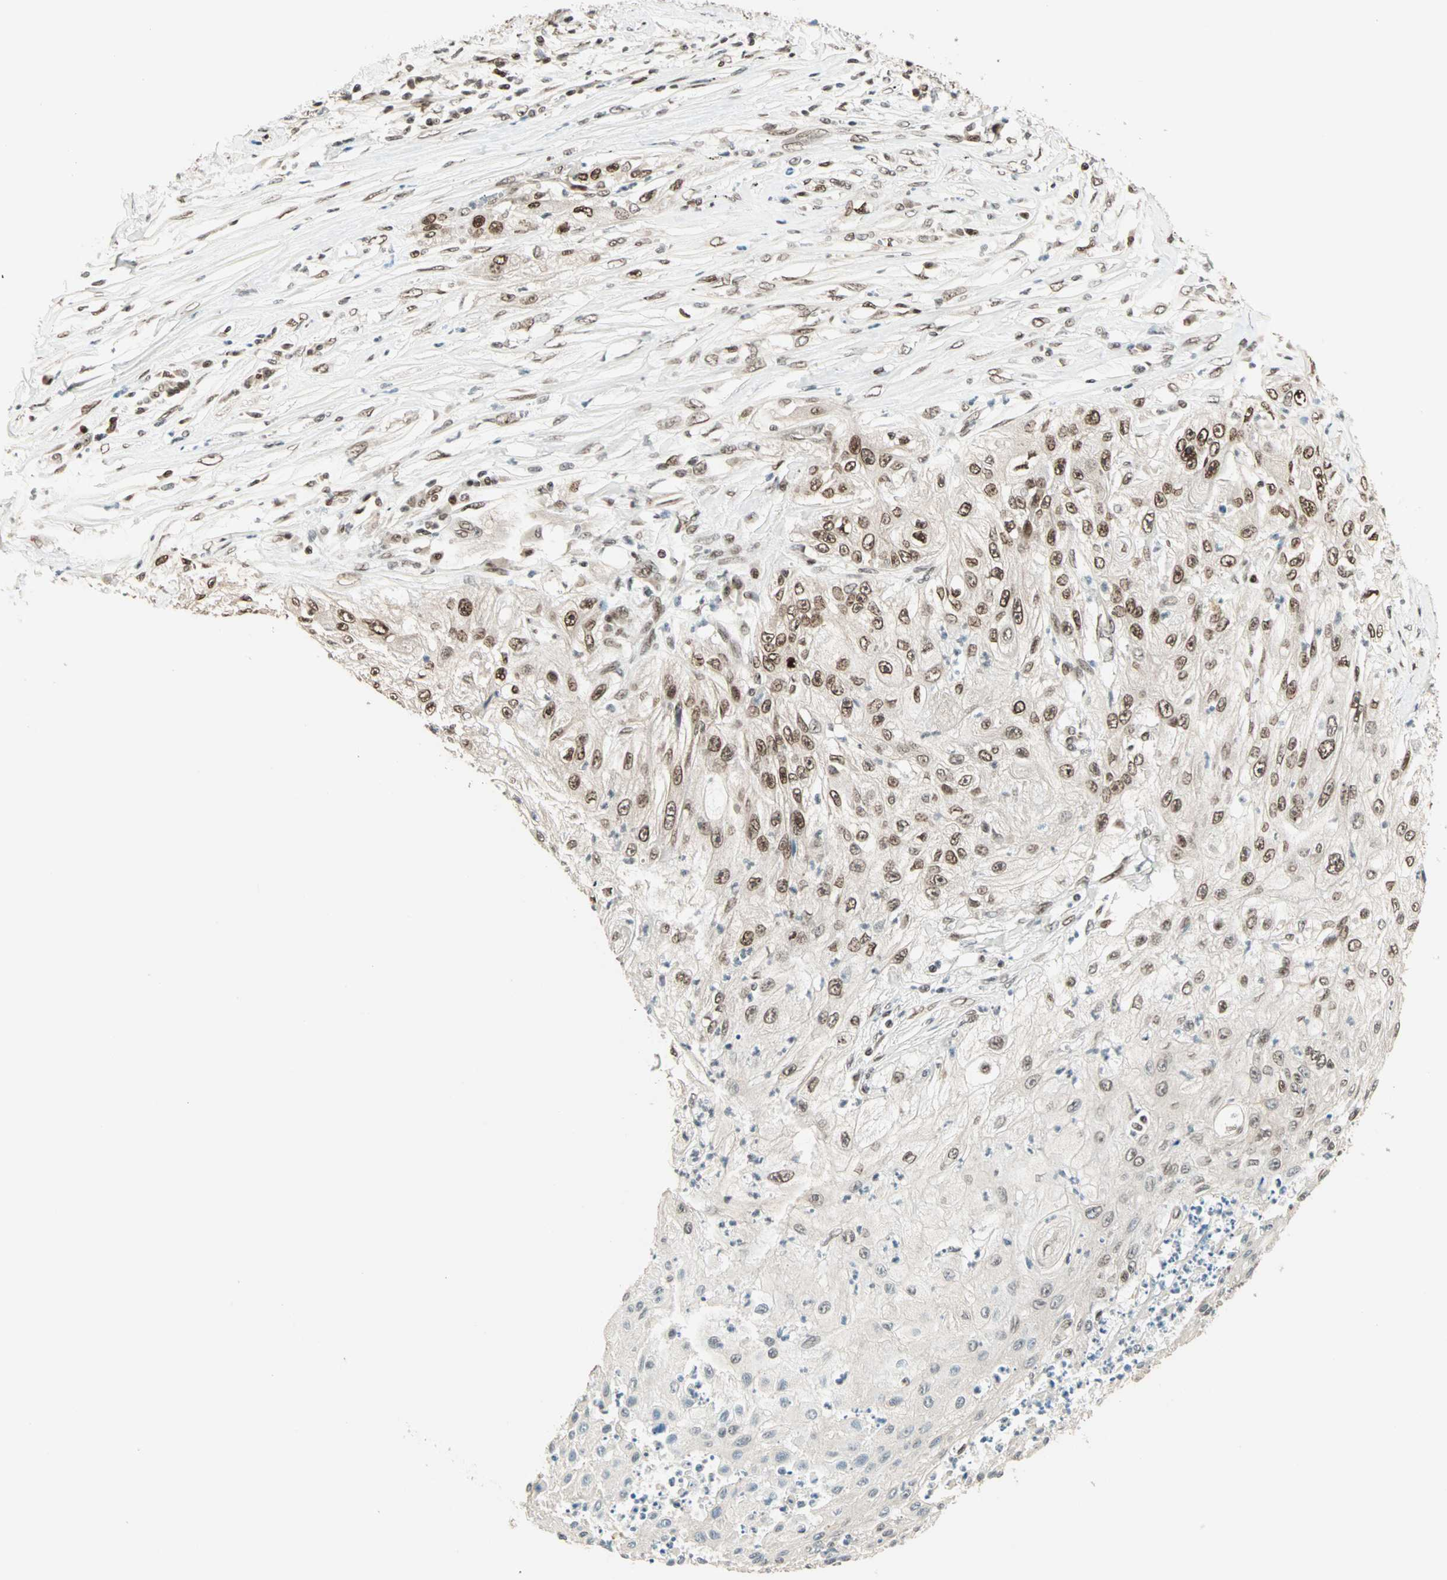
{"staining": {"intensity": "moderate", "quantity": "25%-75%", "location": "nuclear"}, "tissue": "lung cancer", "cell_type": "Tumor cells", "image_type": "cancer", "snomed": [{"axis": "morphology", "description": "Inflammation, NOS"}, {"axis": "morphology", "description": "Squamous cell carcinoma, NOS"}, {"axis": "topography", "description": "Lymph node"}, {"axis": "topography", "description": "Soft tissue"}, {"axis": "topography", "description": "Lung"}], "caption": "Human lung cancer stained for a protein (brown) shows moderate nuclear positive expression in about 25%-75% of tumor cells.", "gene": "MDC1", "patient": {"sex": "male", "age": 66}}